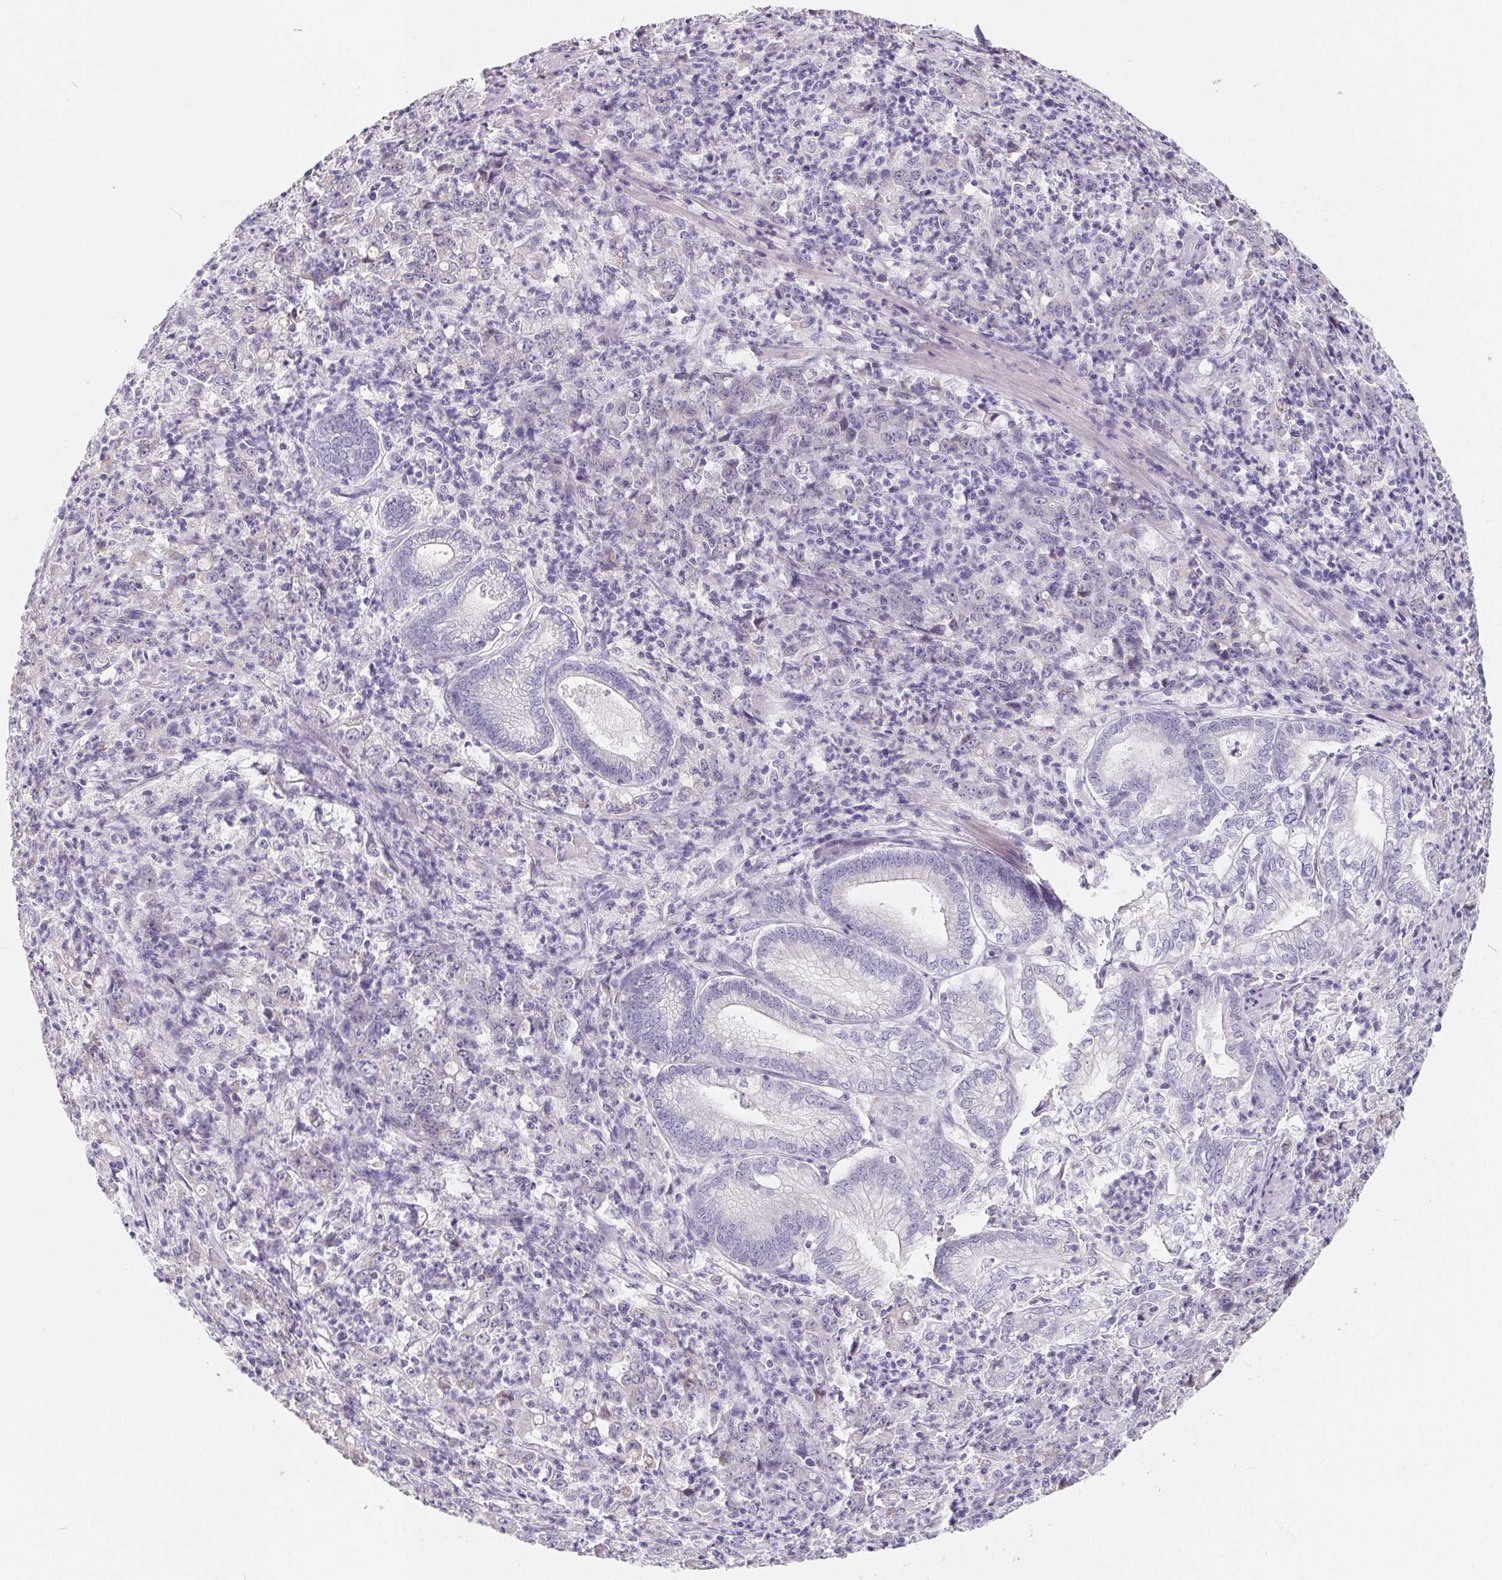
{"staining": {"intensity": "negative", "quantity": "none", "location": "none"}, "tissue": "stomach cancer", "cell_type": "Tumor cells", "image_type": "cancer", "snomed": [{"axis": "morphology", "description": "Adenocarcinoma, NOS"}, {"axis": "topography", "description": "Stomach, lower"}], "caption": "Immunohistochemistry photomicrograph of stomach adenocarcinoma stained for a protein (brown), which exhibits no positivity in tumor cells.", "gene": "FDX1", "patient": {"sex": "female", "age": 71}}